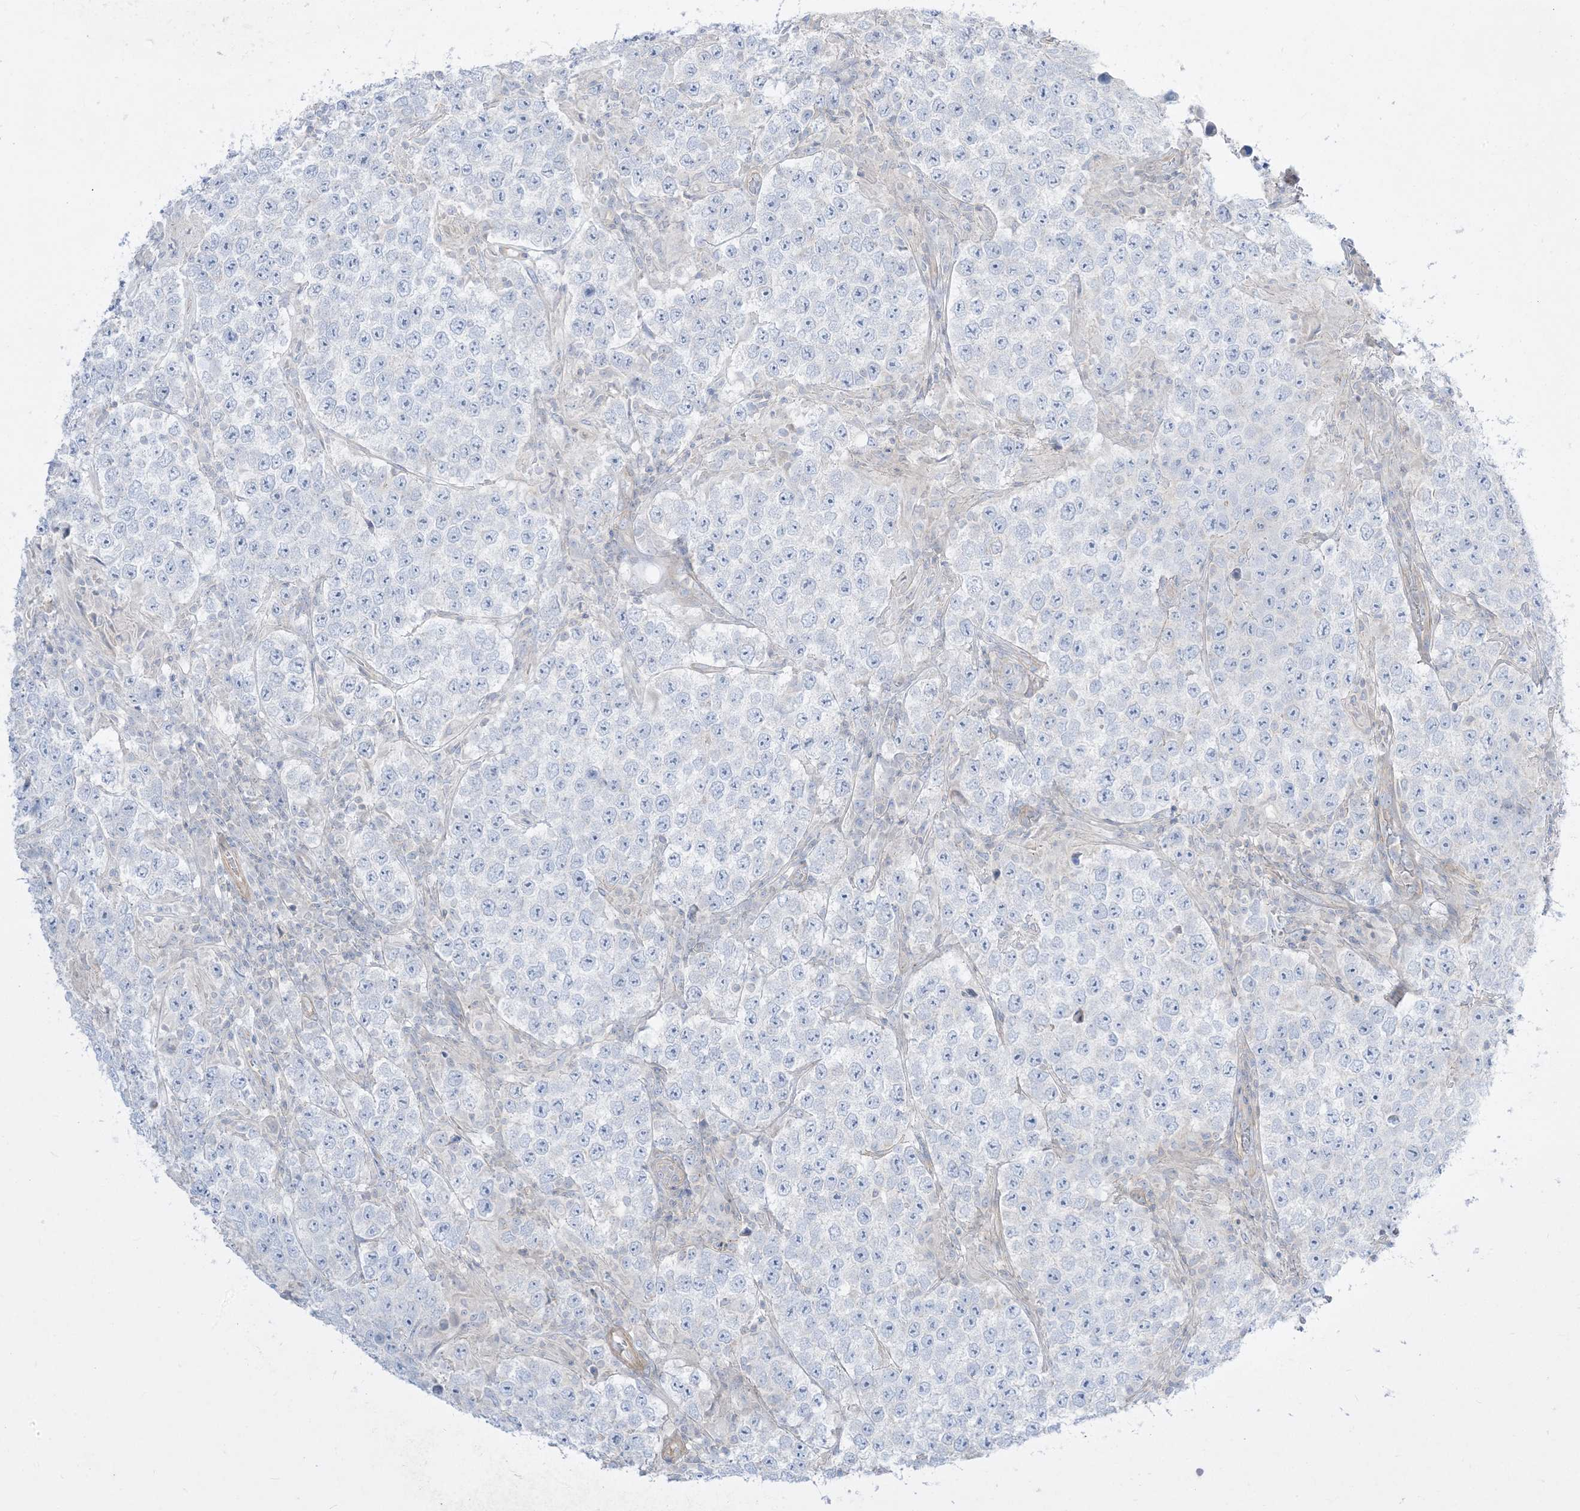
{"staining": {"intensity": "negative", "quantity": "none", "location": "none"}, "tissue": "testis cancer", "cell_type": "Tumor cells", "image_type": "cancer", "snomed": [{"axis": "morphology", "description": "Normal tissue, NOS"}, {"axis": "morphology", "description": "Urothelial carcinoma, High grade"}, {"axis": "morphology", "description": "Seminoma, NOS"}, {"axis": "morphology", "description": "Carcinoma, Embryonal, NOS"}, {"axis": "topography", "description": "Urinary bladder"}, {"axis": "topography", "description": "Testis"}], "caption": "Immunohistochemical staining of human testis embryonal carcinoma demonstrates no significant positivity in tumor cells. (DAB immunohistochemistry visualized using brightfield microscopy, high magnification).", "gene": "ARHGEF9", "patient": {"sex": "male", "age": 41}}